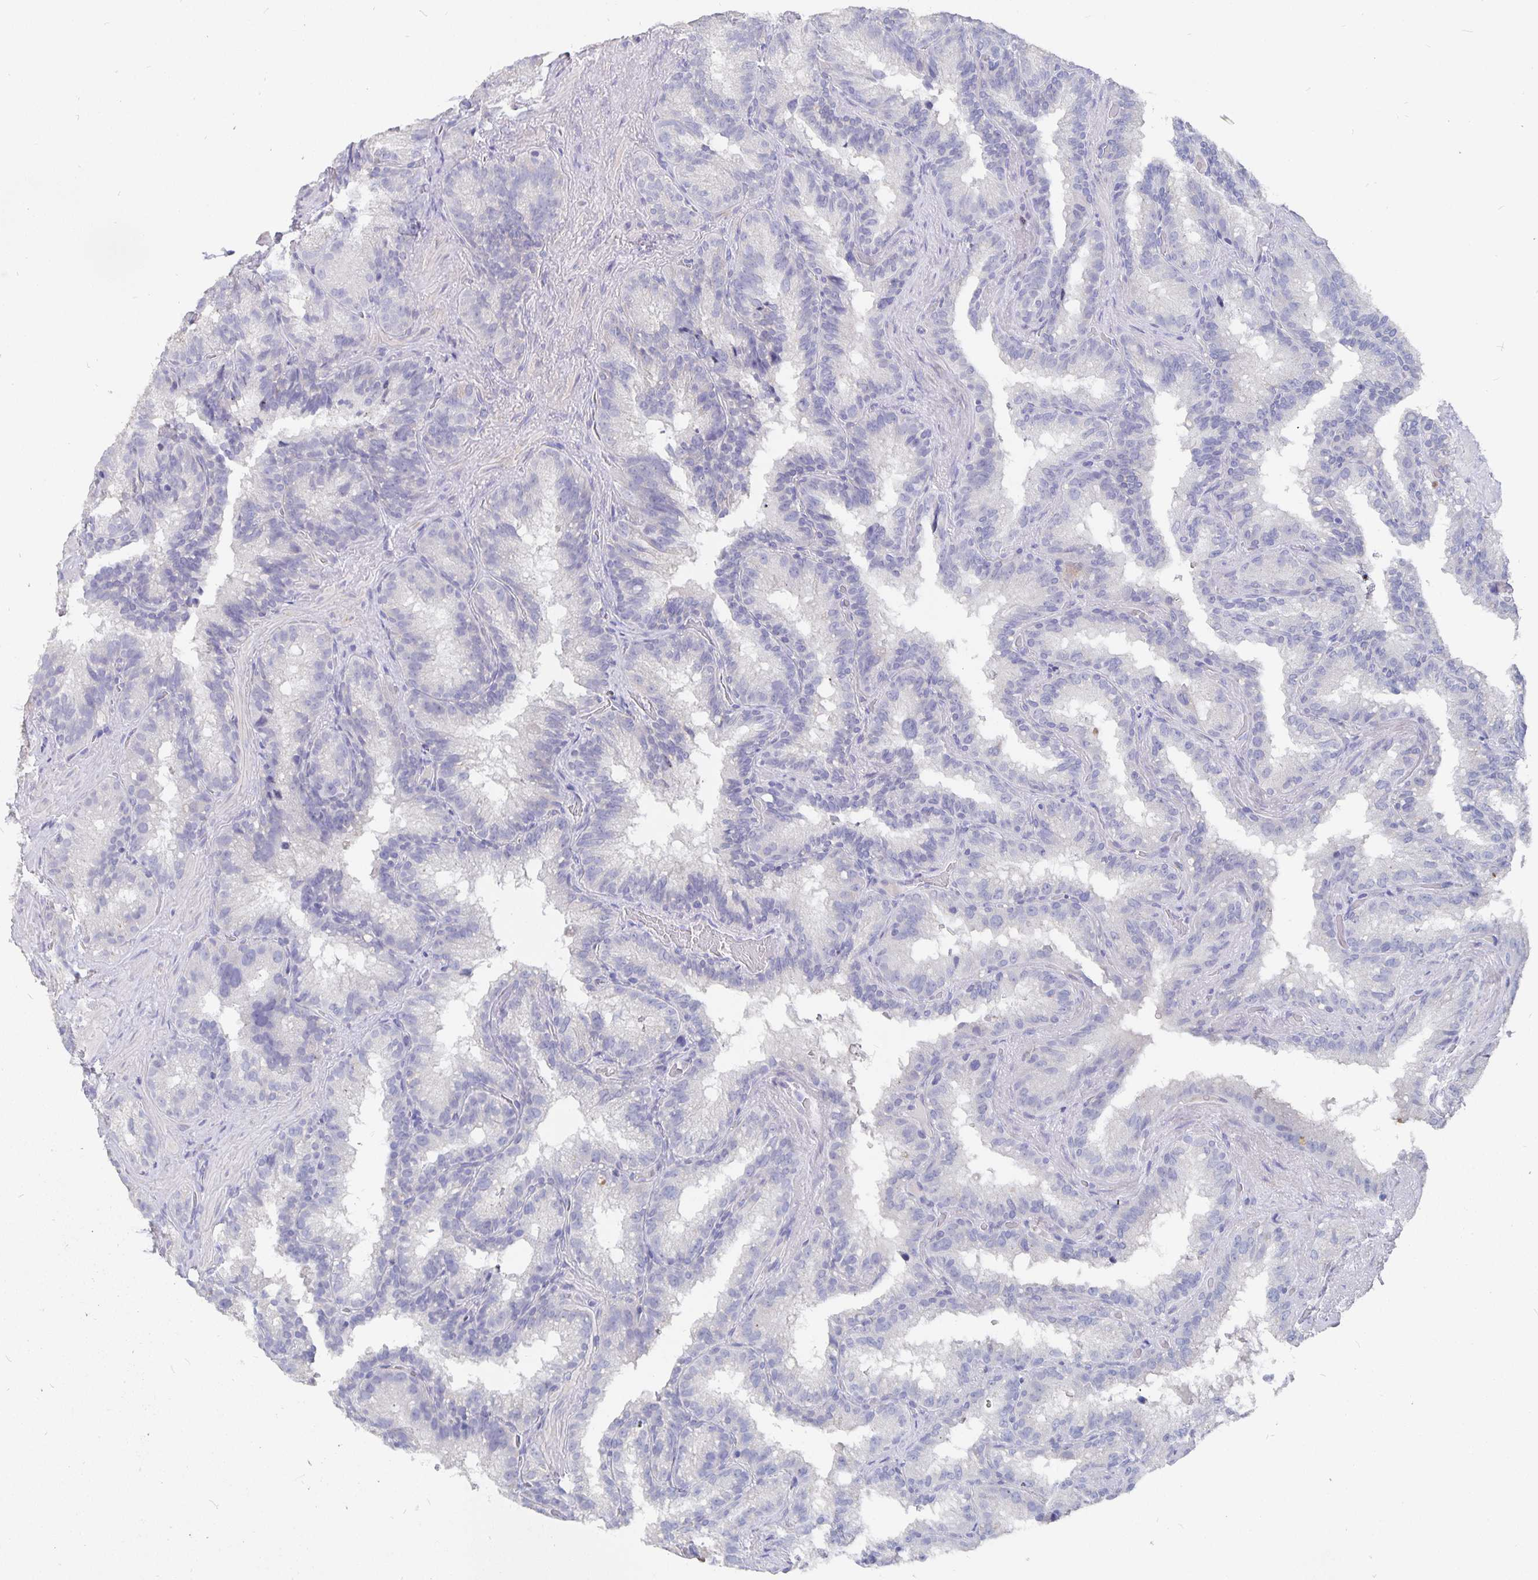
{"staining": {"intensity": "negative", "quantity": "none", "location": "none"}, "tissue": "seminal vesicle", "cell_type": "Glandular cells", "image_type": "normal", "snomed": [{"axis": "morphology", "description": "Normal tissue, NOS"}, {"axis": "topography", "description": "Seminal veicle"}], "caption": "An image of human seminal vesicle is negative for staining in glandular cells. (DAB immunohistochemistry, high magnification).", "gene": "SMOC1", "patient": {"sex": "male", "age": 60}}